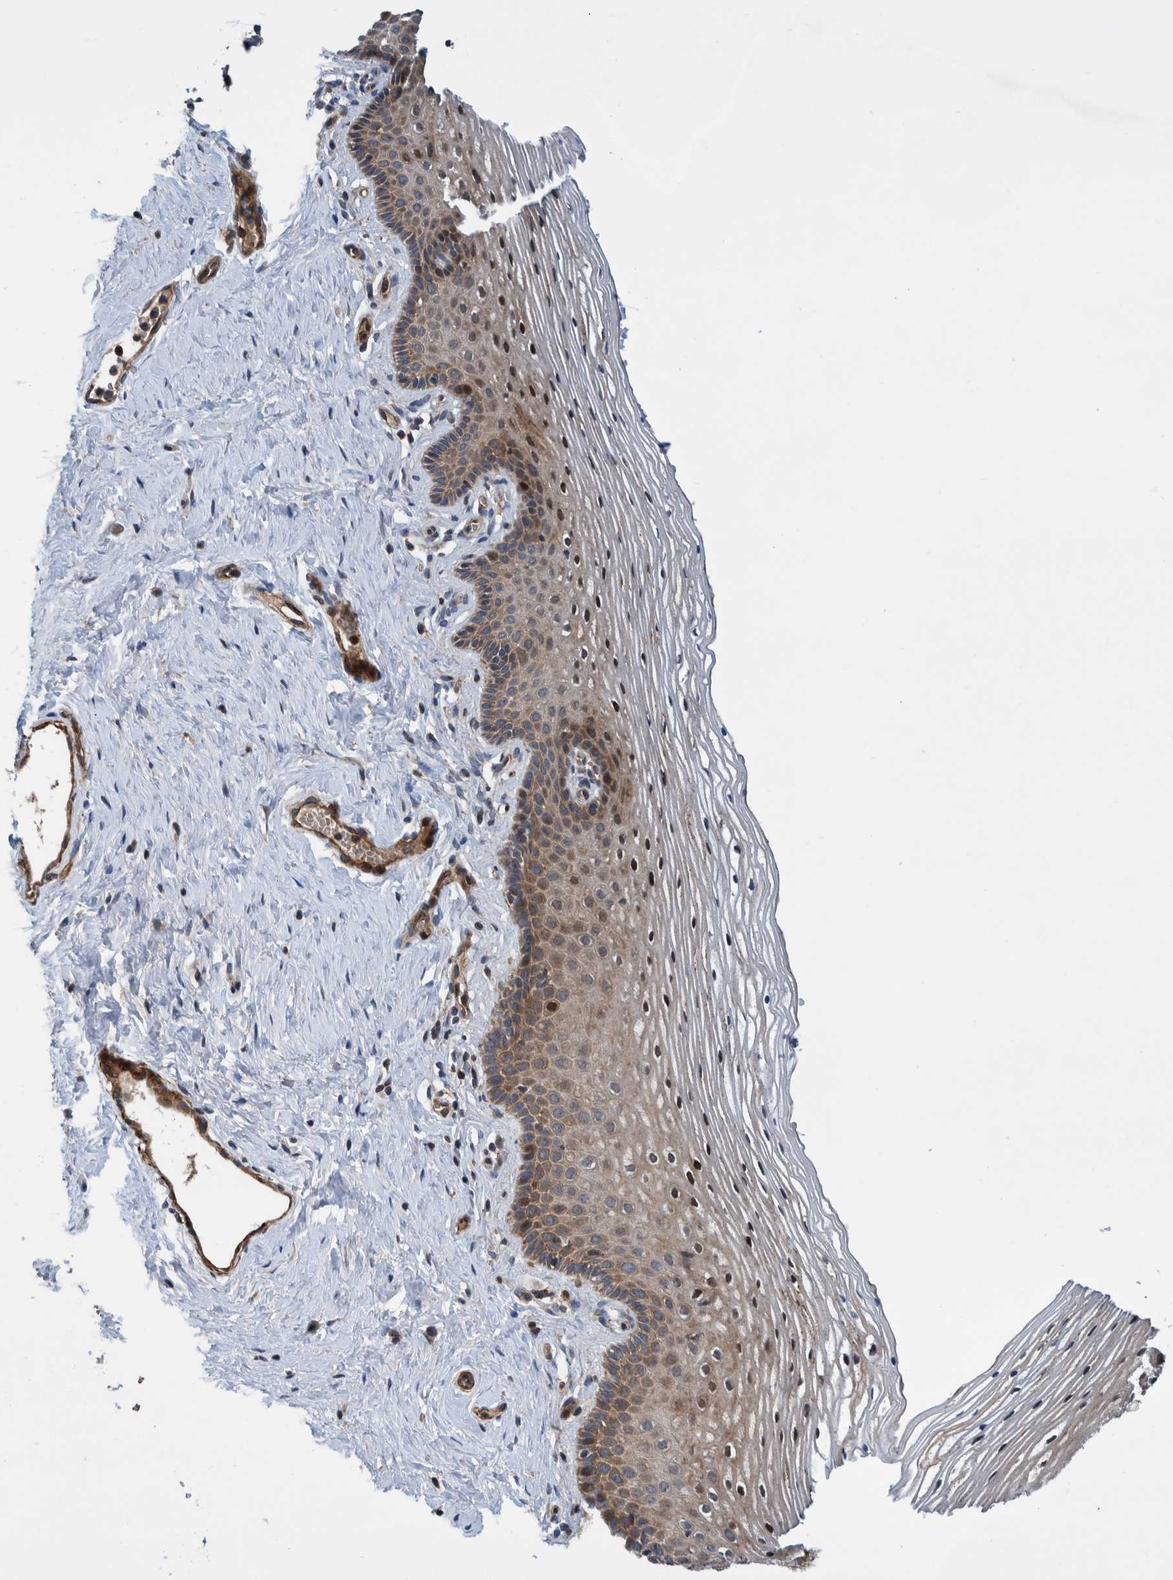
{"staining": {"intensity": "strong", "quantity": "25%-75%", "location": "cytoplasmic/membranous,nuclear"}, "tissue": "vagina", "cell_type": "Squamous epithelial cells", "image_type": "normal", "snomed": [{"axis": "morphology", "description": "Normal tissue, NOS"}, {"axis": "topography", "description": "Vagina"}], "caption": "Immunohistochemical staining of benign human vagina exhibits strong cytoplasmic/membranous,nuclear protein expression in about 25%-75% of squamous epithelial cells. (brown staining indicates protein expression, while blue staining denotes nuclei).", "gene": "GRPEL2", "patient": {"sex": "female", "age": 32}}